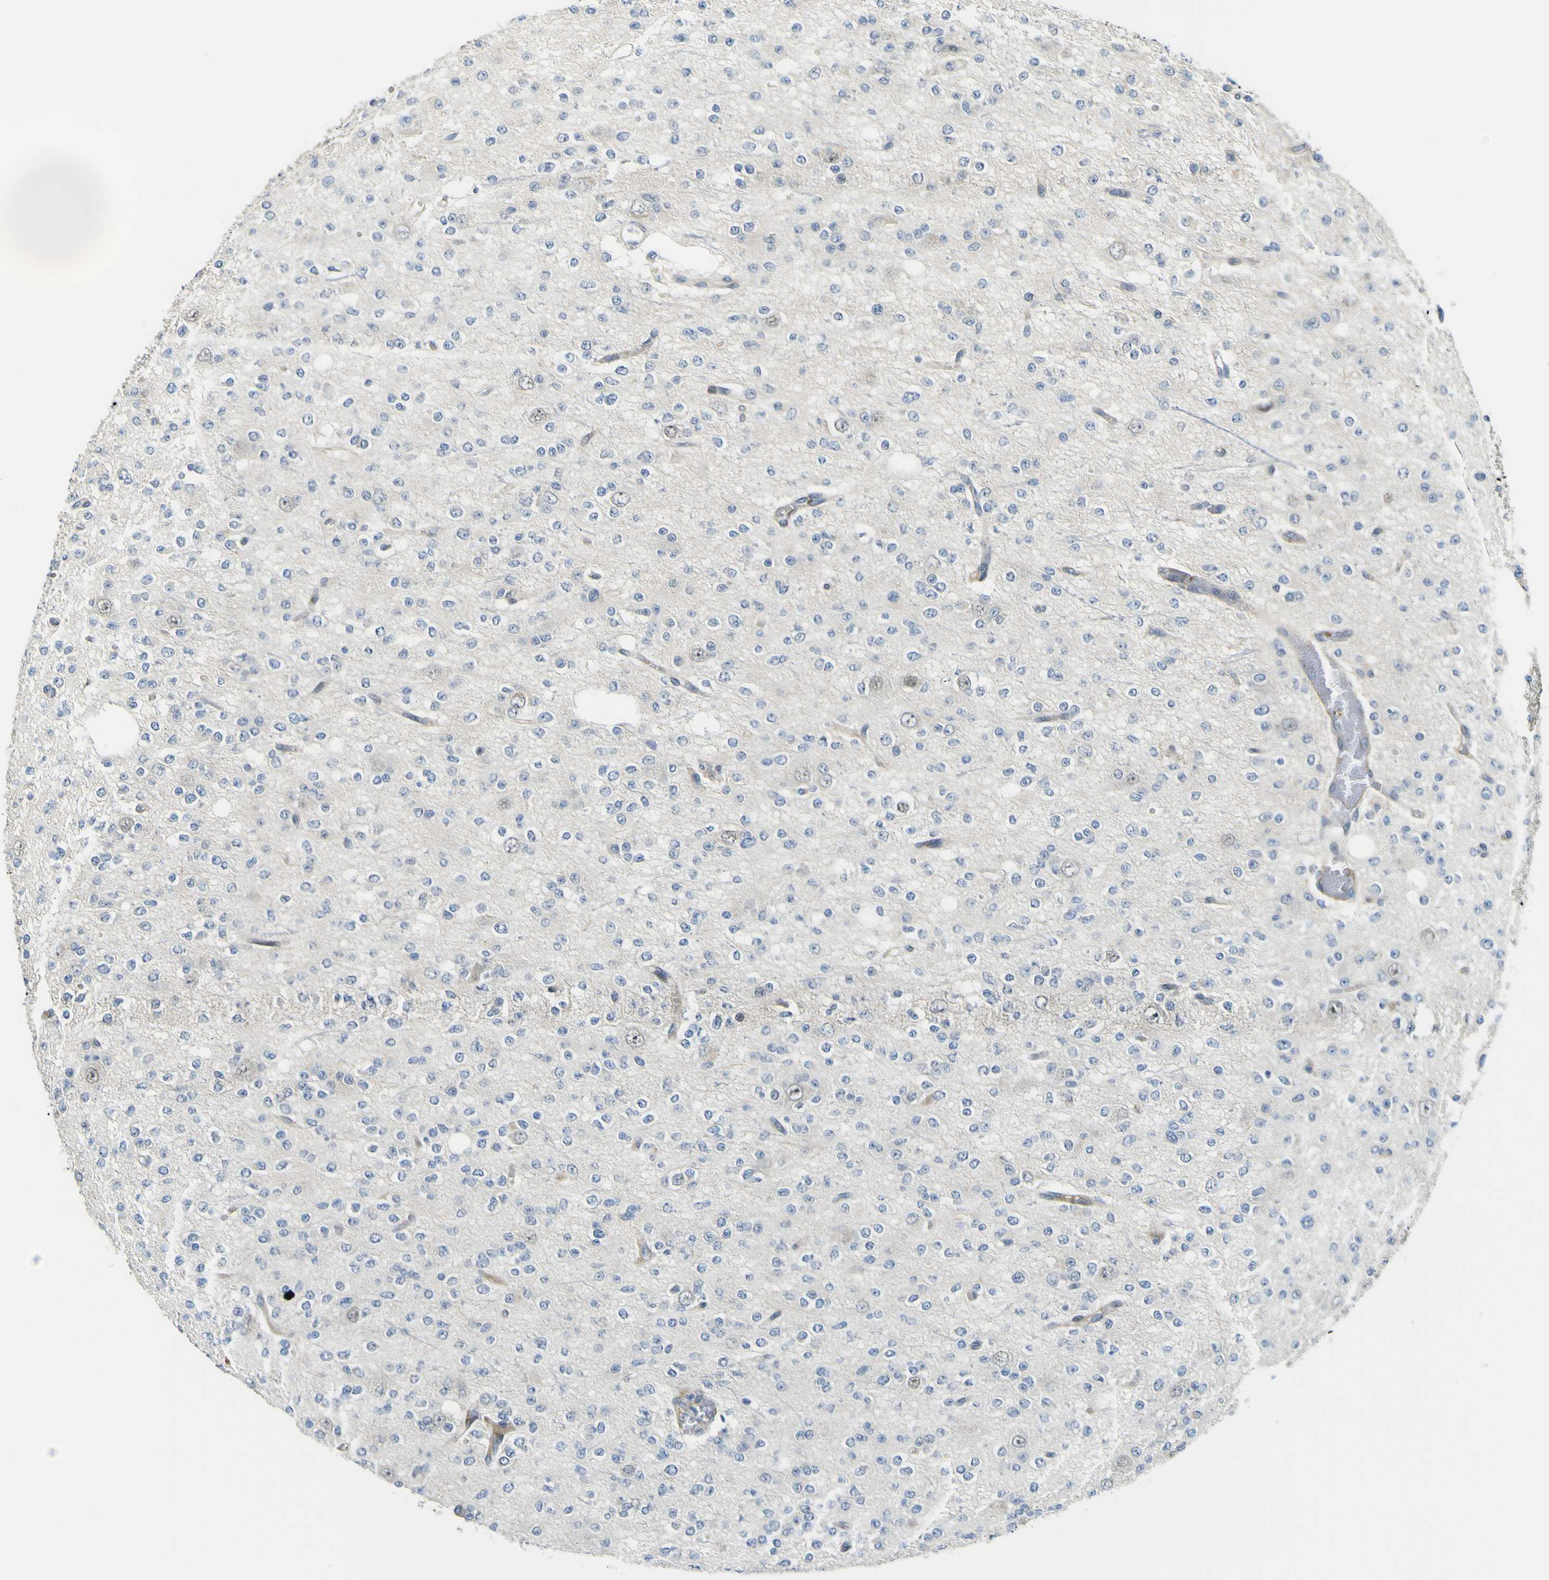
{"staining": {"intensity": "negative", "quantity": "none", "location": "none"}, "tissue": "glioma", "cell_type": "Tumor cells", "image_type": "cancer", "snomed": [{"axis": "morphology", "description": "Glioma, malignant, Low grade"}, {"axis": "topography", "description": "Brain"}], "caption": "Malignant glioma (low-grade) stained for a protein using immunohistochemistry (IHC) shows no staining tumor cells.", "gene": "KDM7A", "patient": {"sex": "male", "age": 38}}